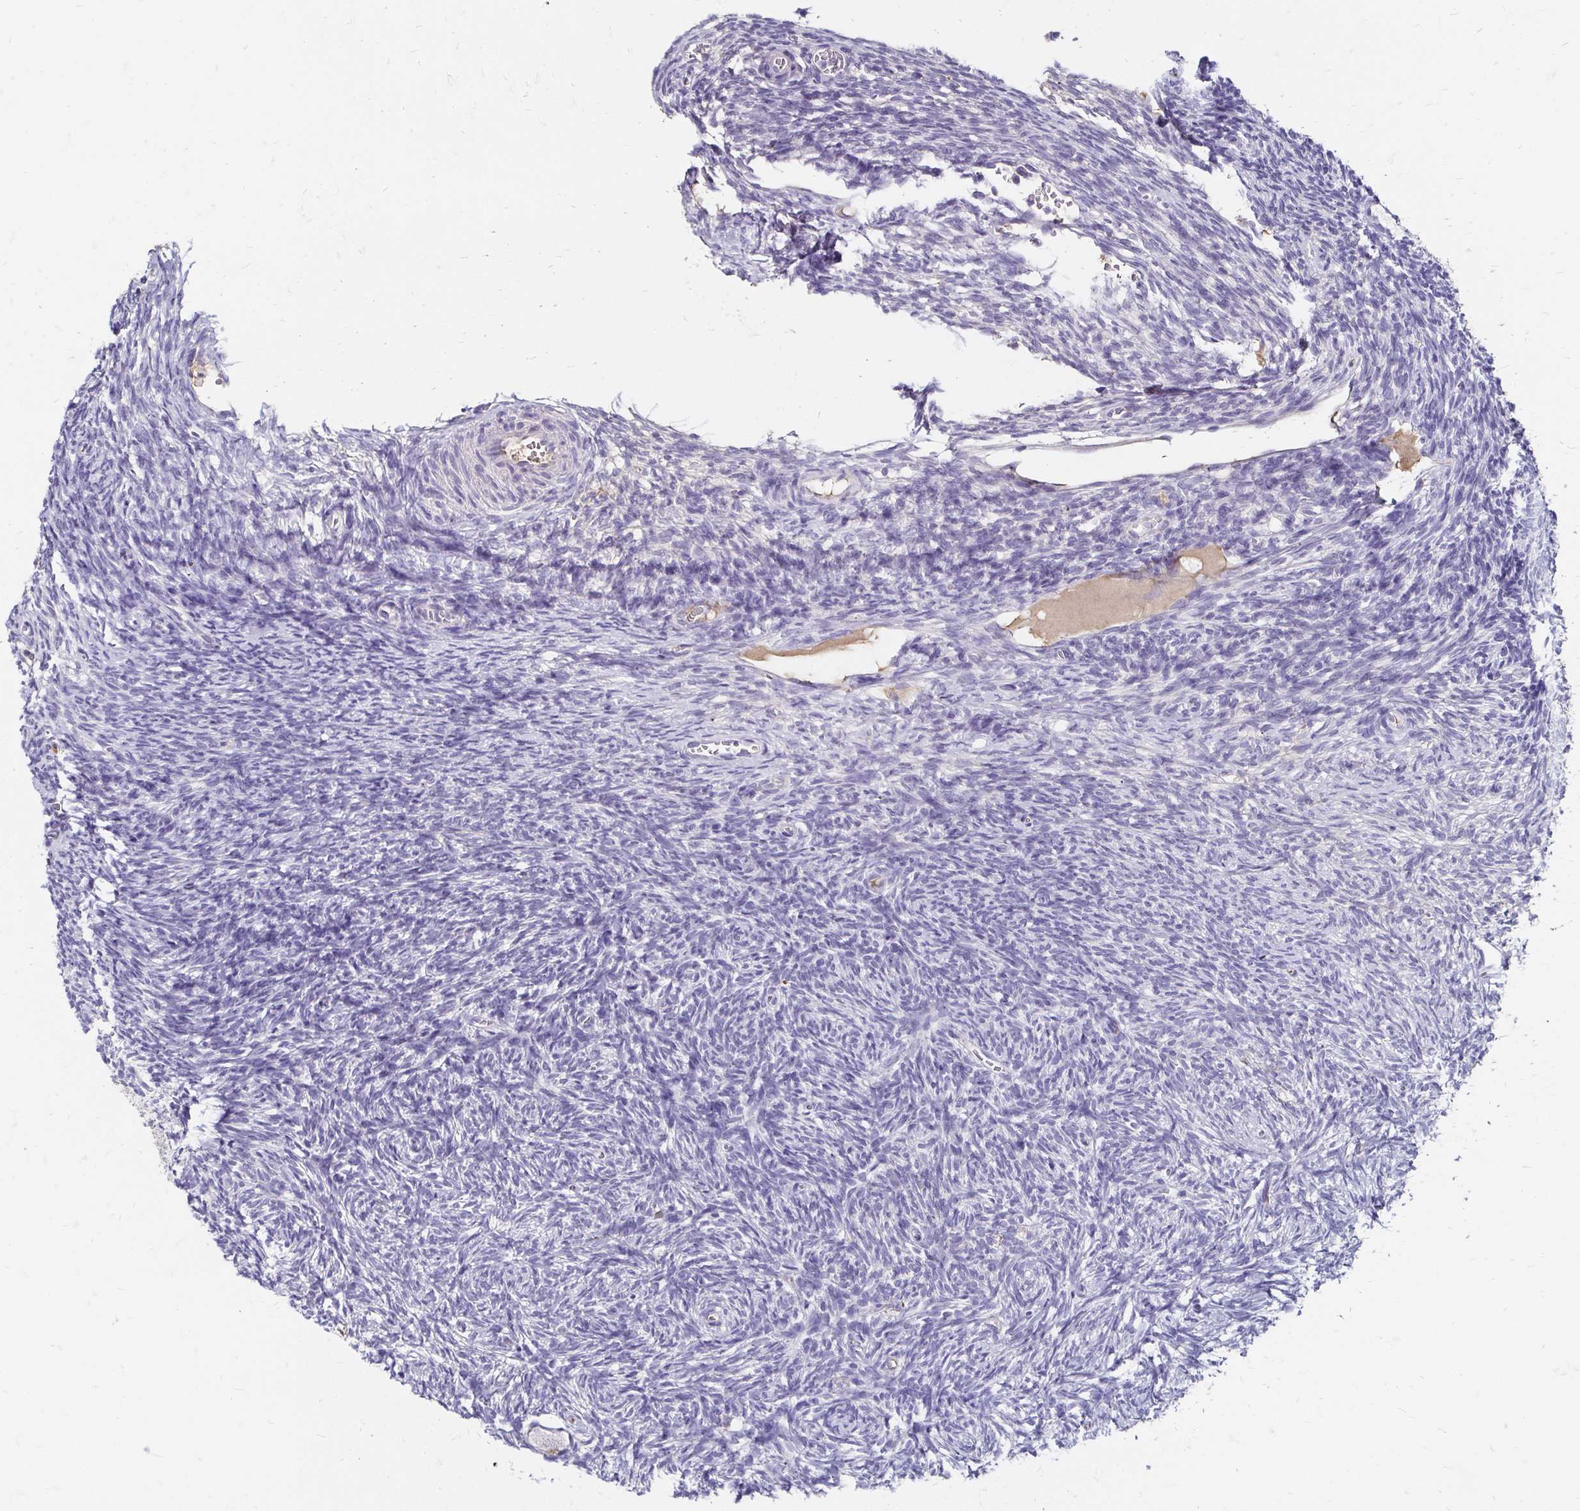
{"staining": {"intensity": "negative", "quantity": "none", "location": "none"}, "tissue": "ovary", "cell_type": "Follicle cells", "image_type": "normal", "snomed": [{"axis": "morphology", "description": "Normal tissue, NOS"}, {"axis": "topography", "description": "Ovary"}], "caption": "DAB immunohistochemical staining of benign ovary reveals no significant staining in follicle cells.", "gene": "SCG3", "patient": {"sex": "female", "age": 34}}